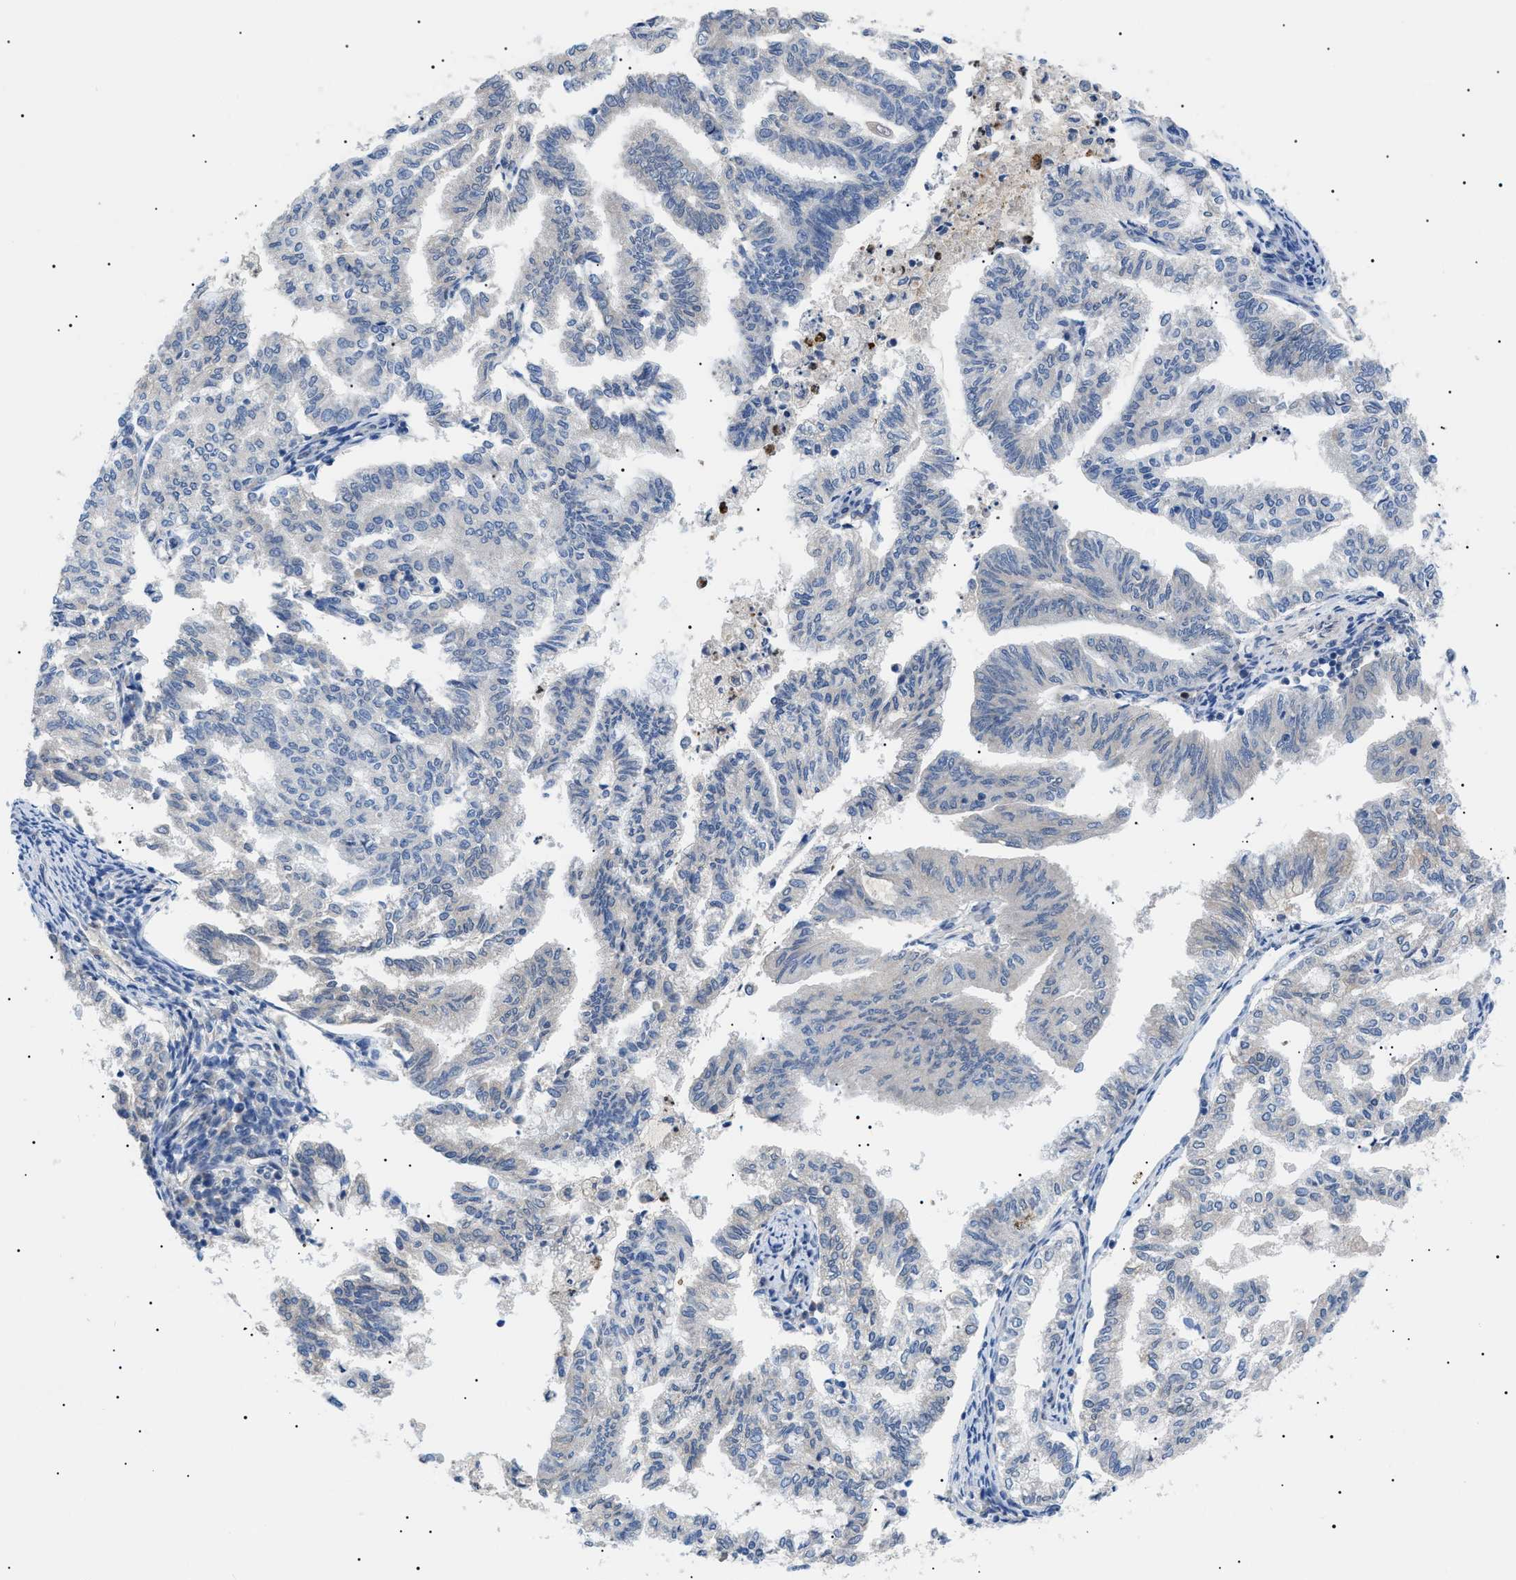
{"staining": {"intensity": "negative", "quantity": "none", "location": "none"}, "tissue": "endometrial cancer", "cell_type": "Tumor cells", "image_type": "cancer", "snomed": [{"axis": "morphology", "description": "Adenocarcinoma, NOS"}, {"axis": "topography", "description": "Endometrium"}], "caption": "Tumor cells show no significant protein staining in endometrial cancer (adenocarcinoma).", "gene": "RIPK1", "patient": {"sex": "female", "age": 79}}